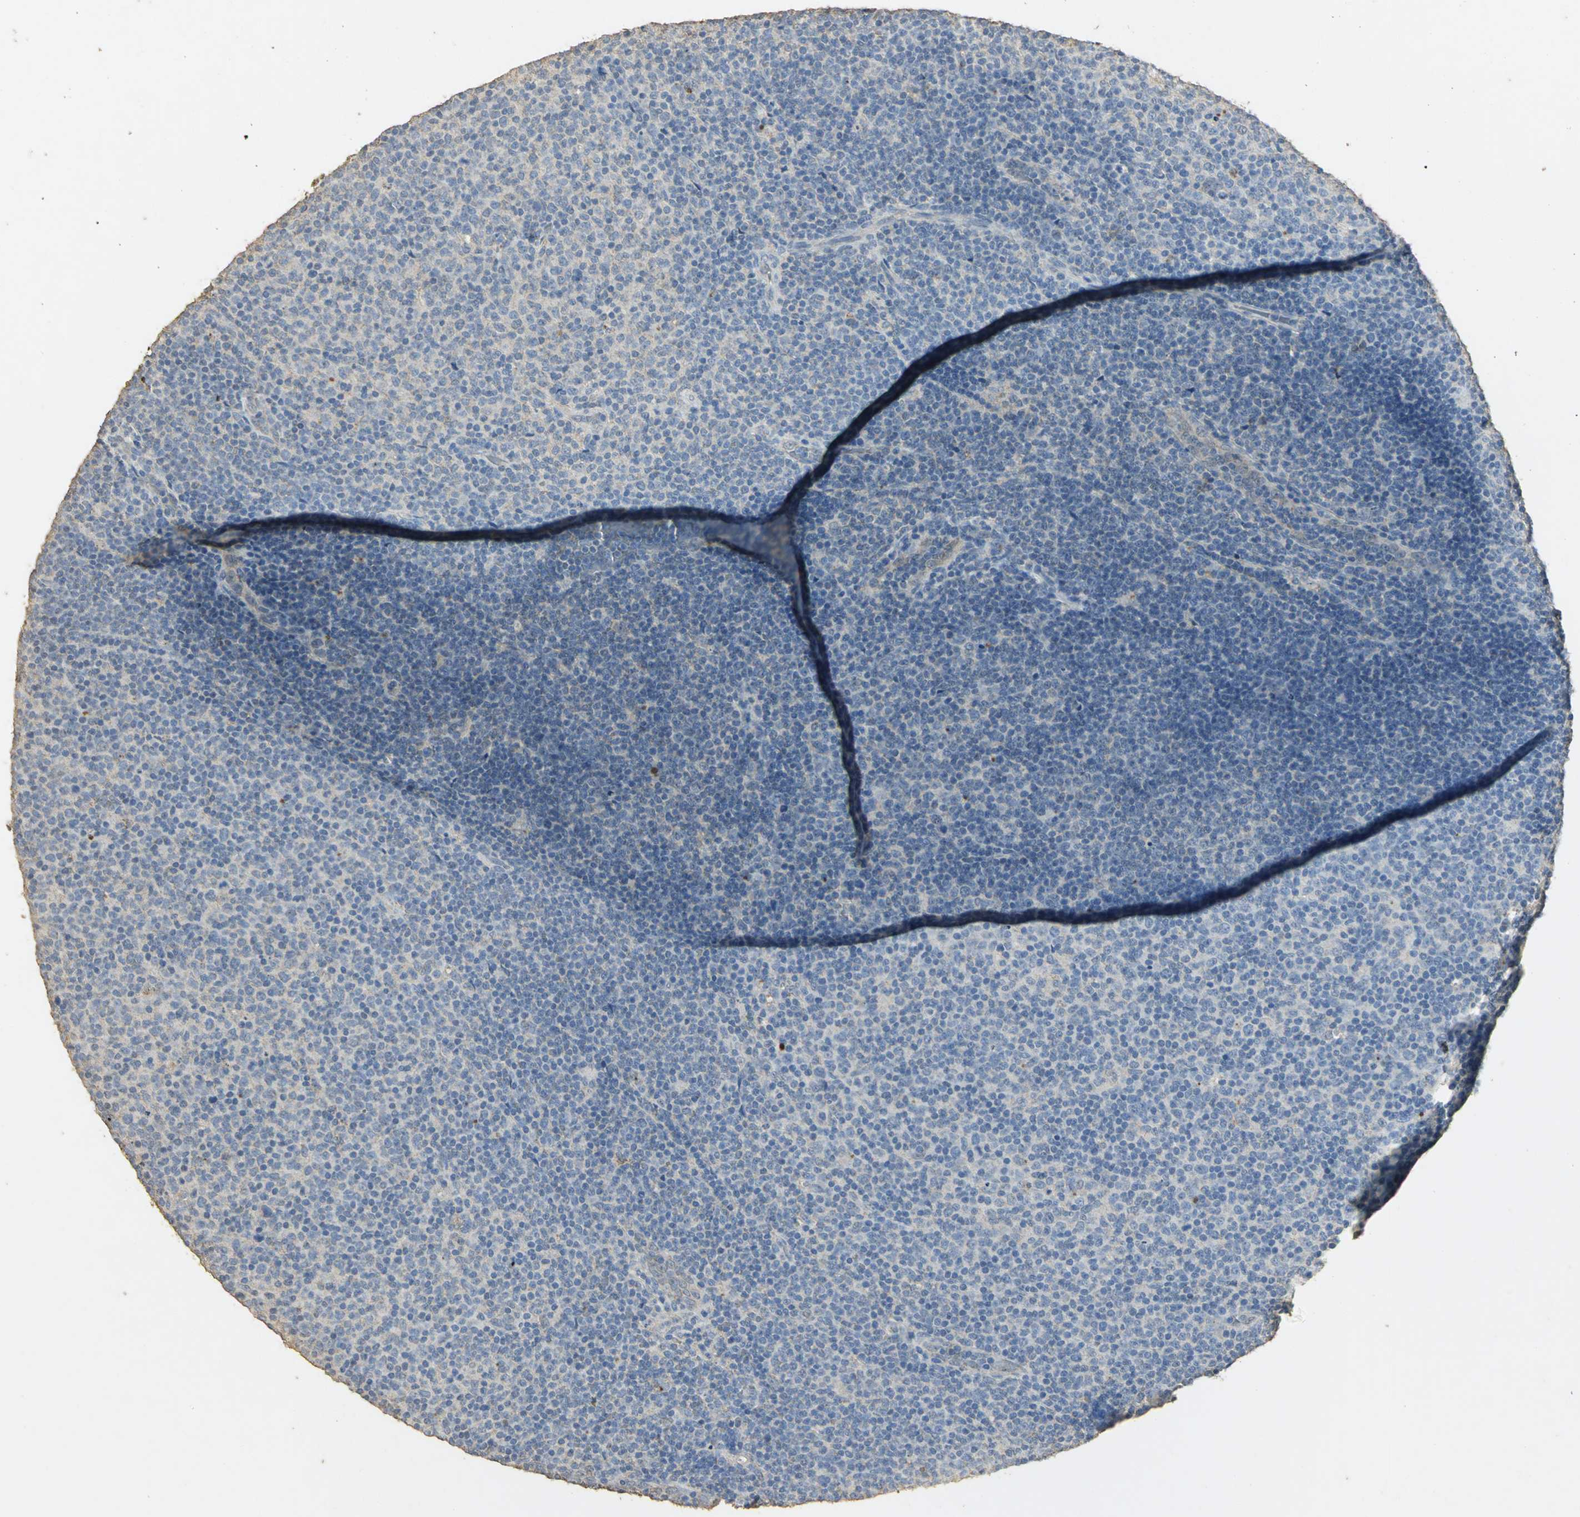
{"staining": {"intensity": "negative", "quantity": "none", "location": "none"}, "tissue": "lymphoma", "cell_type": "Tumor cells", "image_type": "cancer", "snomed": [{"axis": "morphology", "description": "Malignant lymphoma, non-Hodgkin's type, Low grade"}, {"axis": "topography", "description": "Lymph node"}], "caption": "There is no significant positivity in tumor cells of malignant lymphoma, non-Hodgkin's type (low-grade).", "gene": "ASB9", "patient": {"sex": "male", "age": 70}}